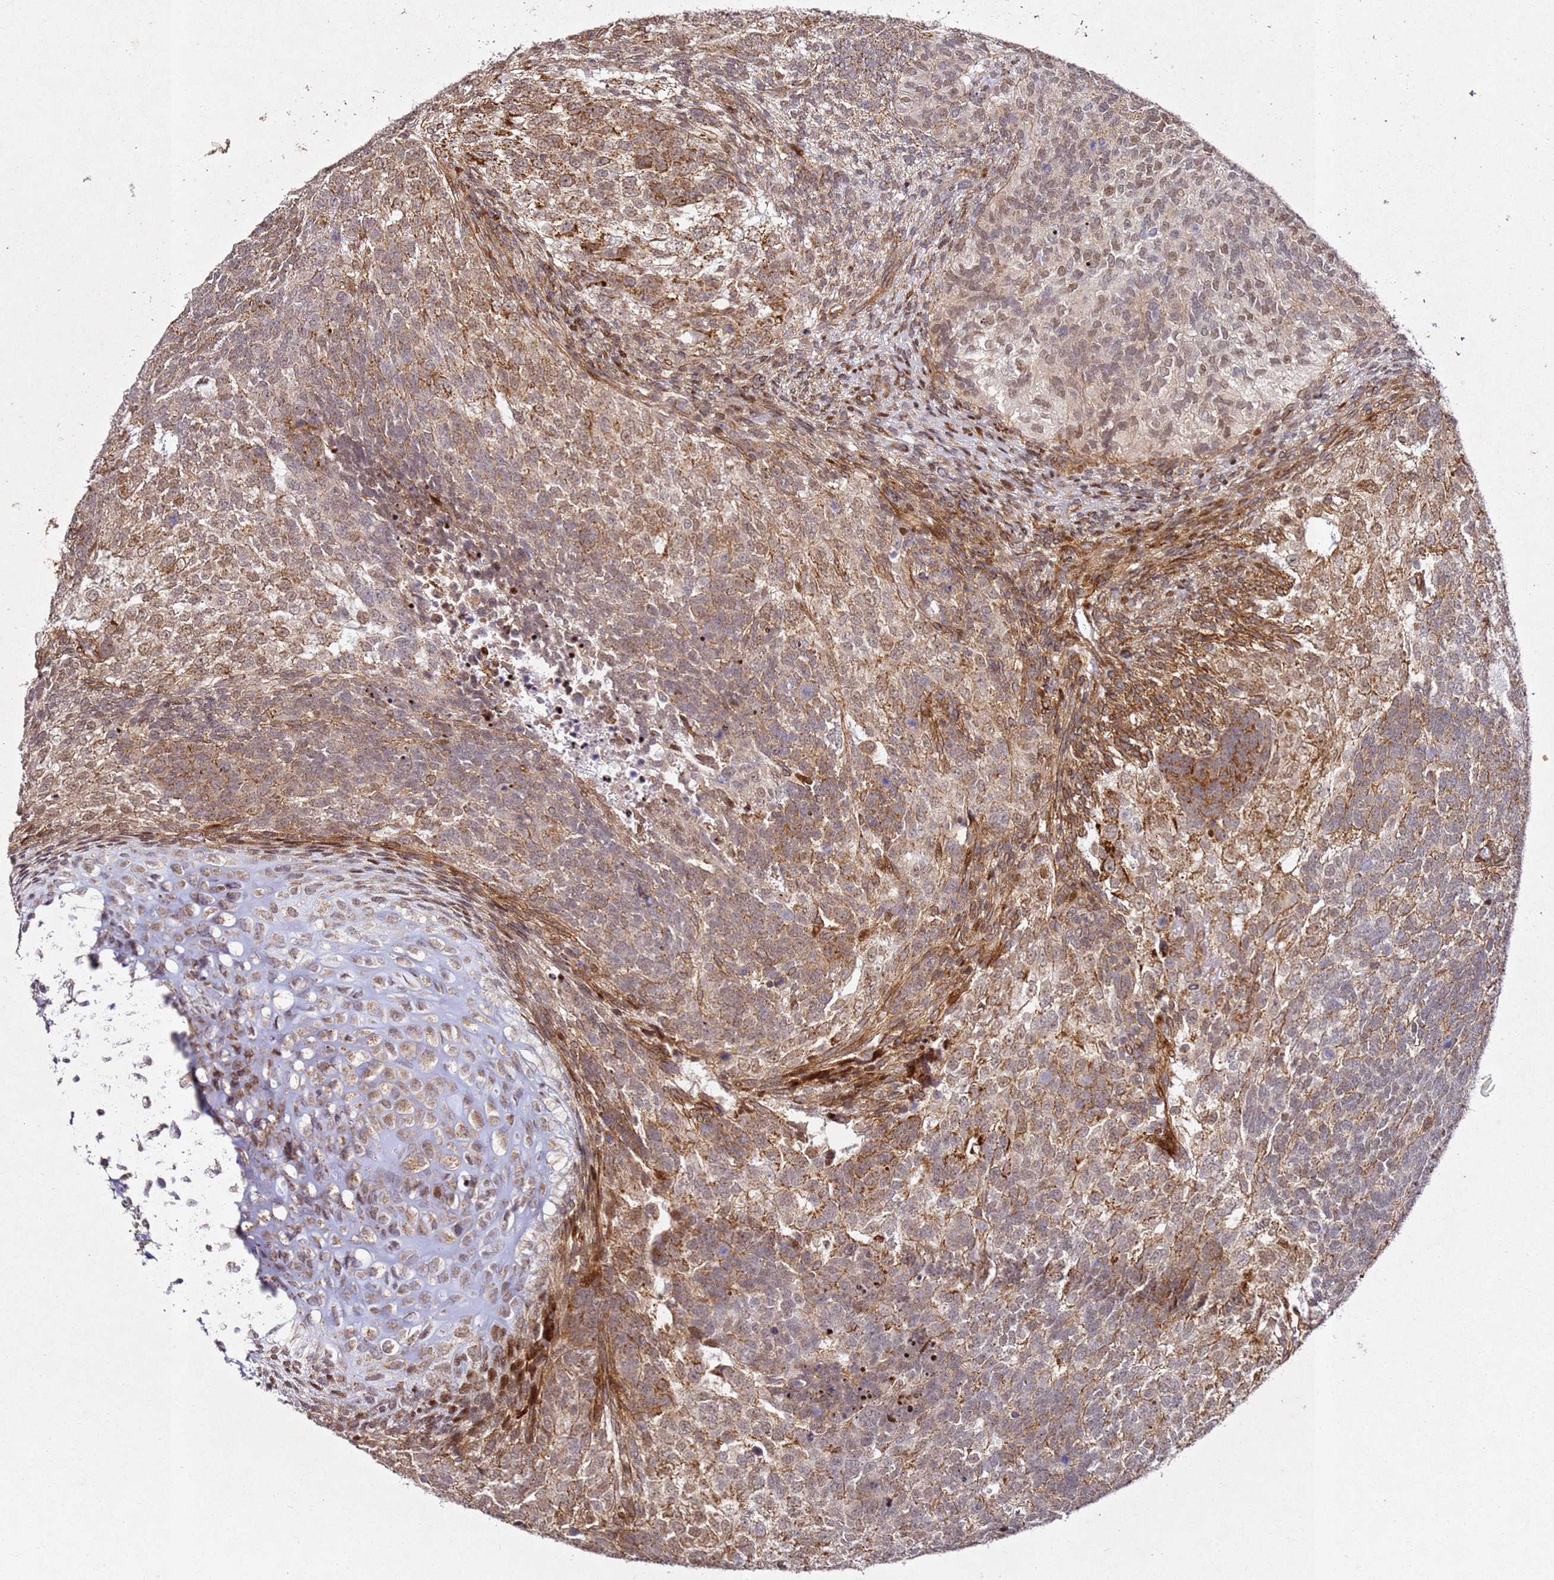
{"staining": {"intensity": "moderate", "quantity": "25%-75%", "location": "cytoplasmic/membranous,nuclear"}, "tissue": "testis cancer", "cell_type": "Tumor cells", "image_type": "cancer", "snomed": [{"axis": "morphology", "description": "Carcinoma, Embryonal, NOS"}, {"axis": "topography", "description": "Testis"}], "caption": "Testis embryonal carcinoma was stained to show a protein in brown. There is medium levels of moderate cytoplasmic/membranous and nuclear positivity in approximately 25%-75% of tumor cells.", "gene": "ZNF296", "patient": {"sex": "male", "age": 23}}